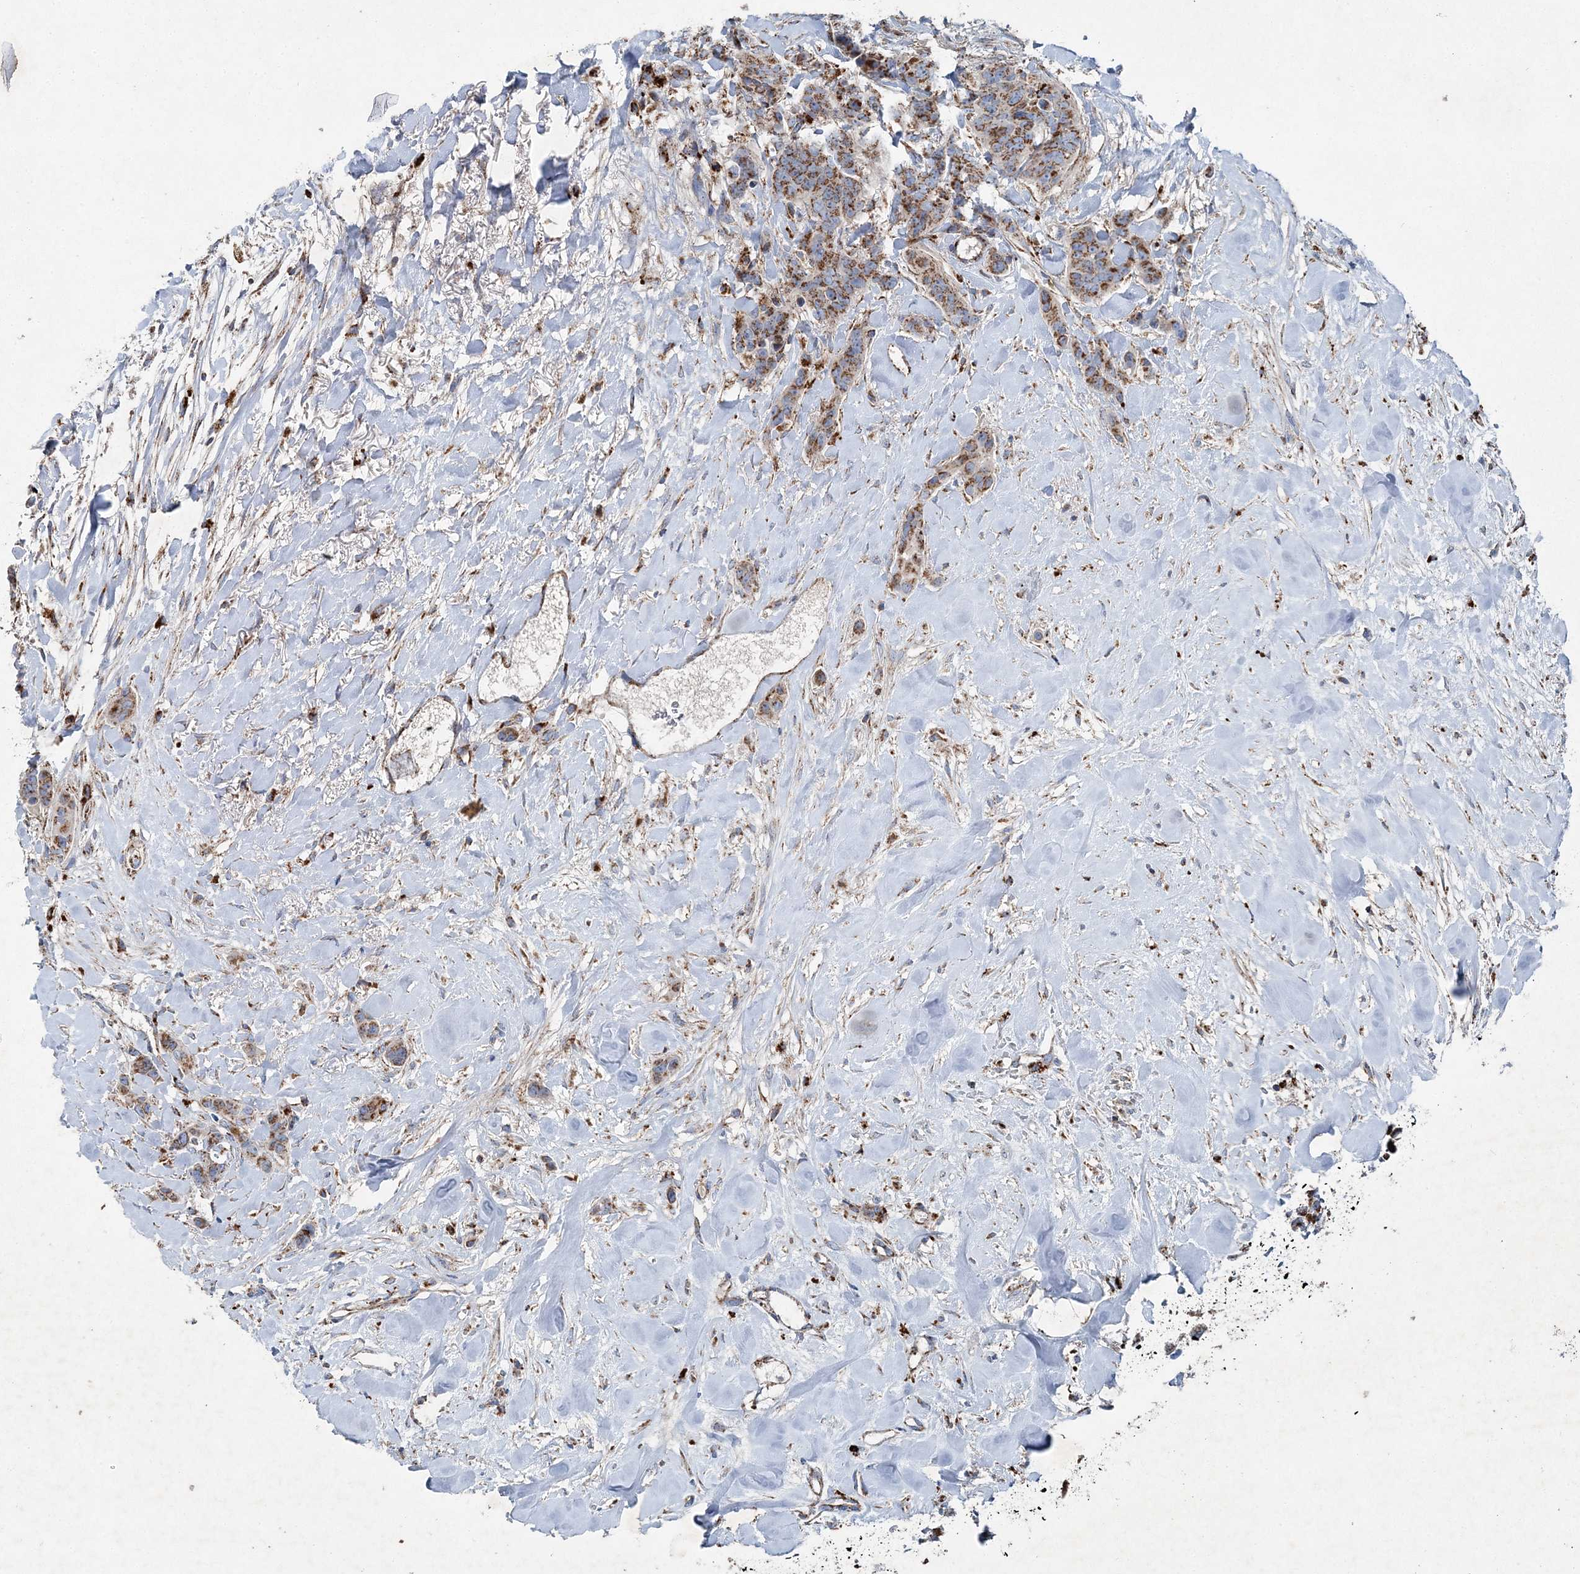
{"staining": {"intensity": "moderate", "quantity": ">75%", "location": "cytoplasmic/membranous"}, "tissue": "breast cancer", "cell_type": "Tumor cells", "image_type": "cancer", "snomed": [{"axis": "morphology", "description": "Duct carcinoma"}, {"axis": "topography", "description": "Breast"}], "caption": "Breast cancer stained with a brown dye reveals moderate cytoplasmic/membranous positive staining in approximately >75% of tumor cells.", "gene": "SPAG16", "patient": {"sex": "female", "age": 40}}